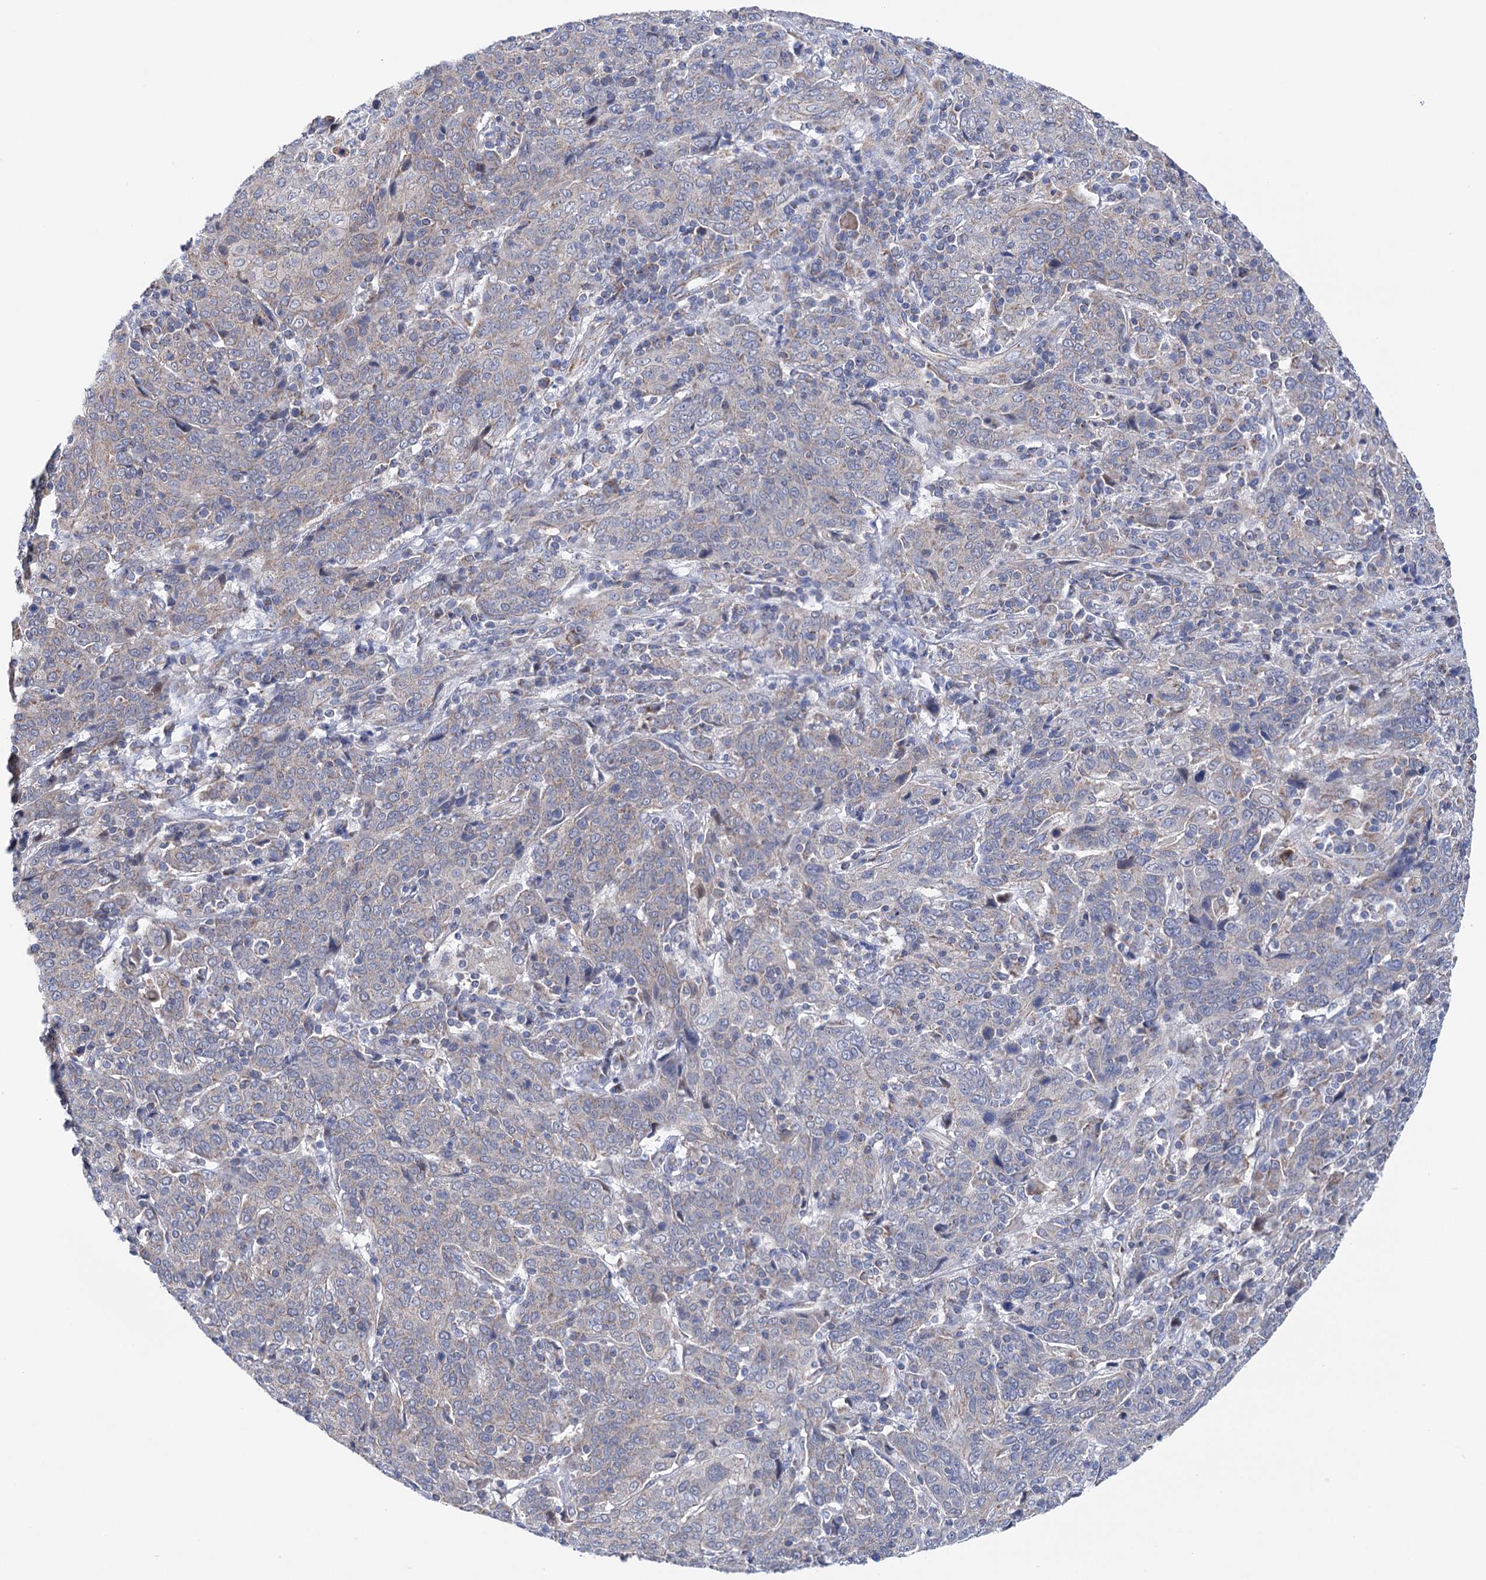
{"staining": {"intensity": "weak", "quantity": "<25%", "location": "cytoplasmic/membranous"}, "tissue": "cervical cancer", "cell_type": "Tumor cells", "image_type": "cancer", "snomed": [{"axis": "morphology", "description": "Squamous cell carcinoma, NOS"}, {"axis": "topography", "description": "Cervix"}], "caption": "This micrograph is of cervical cancer (squamous cell carcinoma) stained with IHC to label a protein in brown with the nuclei are counter-stained blue. There is no positivity in tumor cells. (DAB immunohistochemistry (IHC) with hematoxylin counter stain).", "gene": "SUCLA2", "patient": {"sex": "female", "age": 67}}